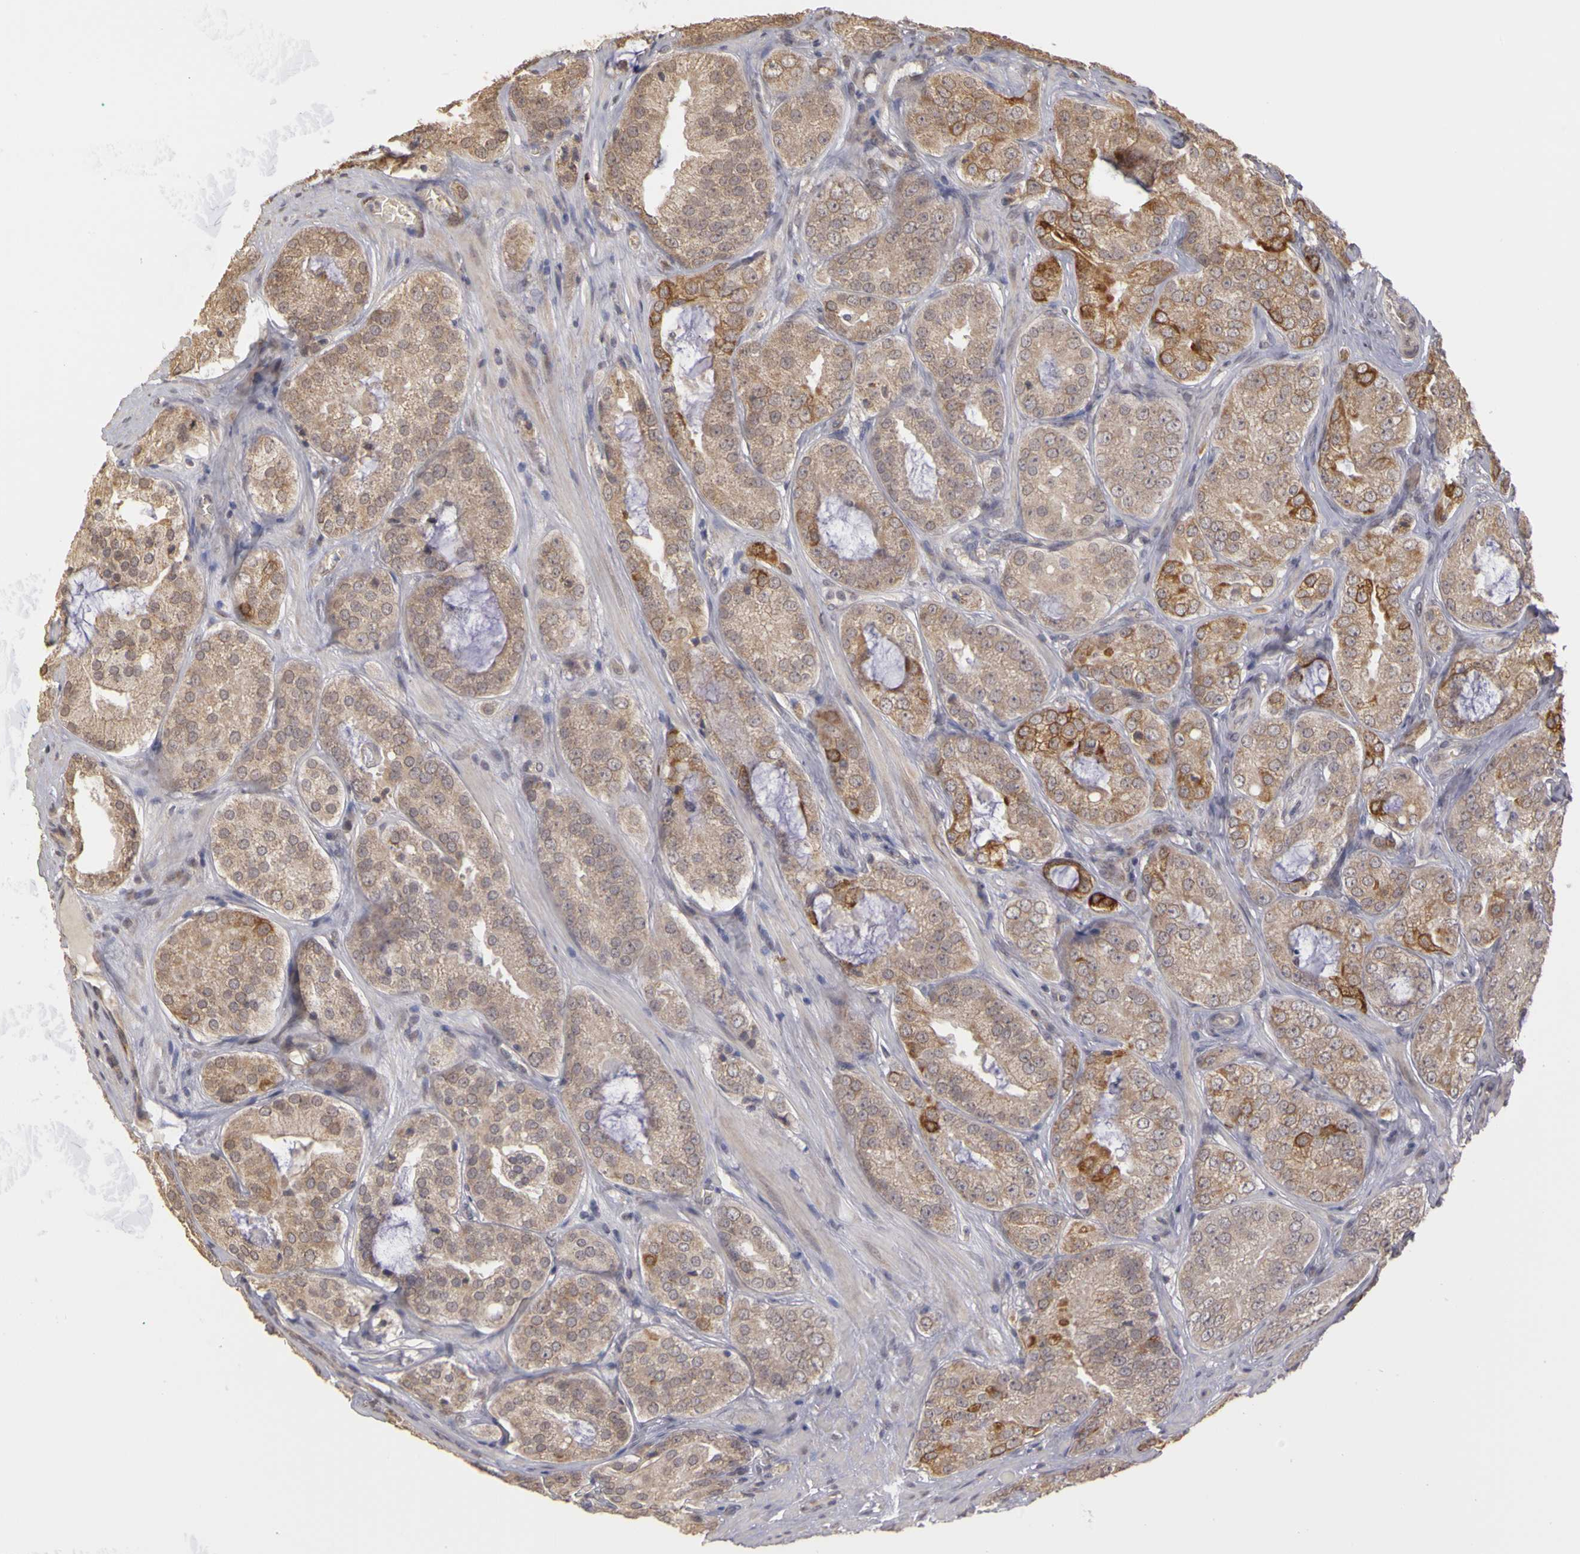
{"staining": {"intensity": "moderate", "quantity": "25%-75%", "location": "cytoplasmic/membranous"}, "tissue": "prostate cancer", "cell_type": "Tumor cells", "image_type": "cancer", "snomed": [{"axis": "morphology", "description": "Adenocarcinoma, Medium grade"}, {"axis": "topography", "description": "Prostate"}], "caption": "Moderate cytoplasmic/membranous expression for a protein is identified in approximately 25%-75% of tumor cells of prostate adenocarcinoma (medium-grade) using immunohistochemistry (IHC).", "gene": "FRMD7", "patient": {"sex": "male", "age": 60}}